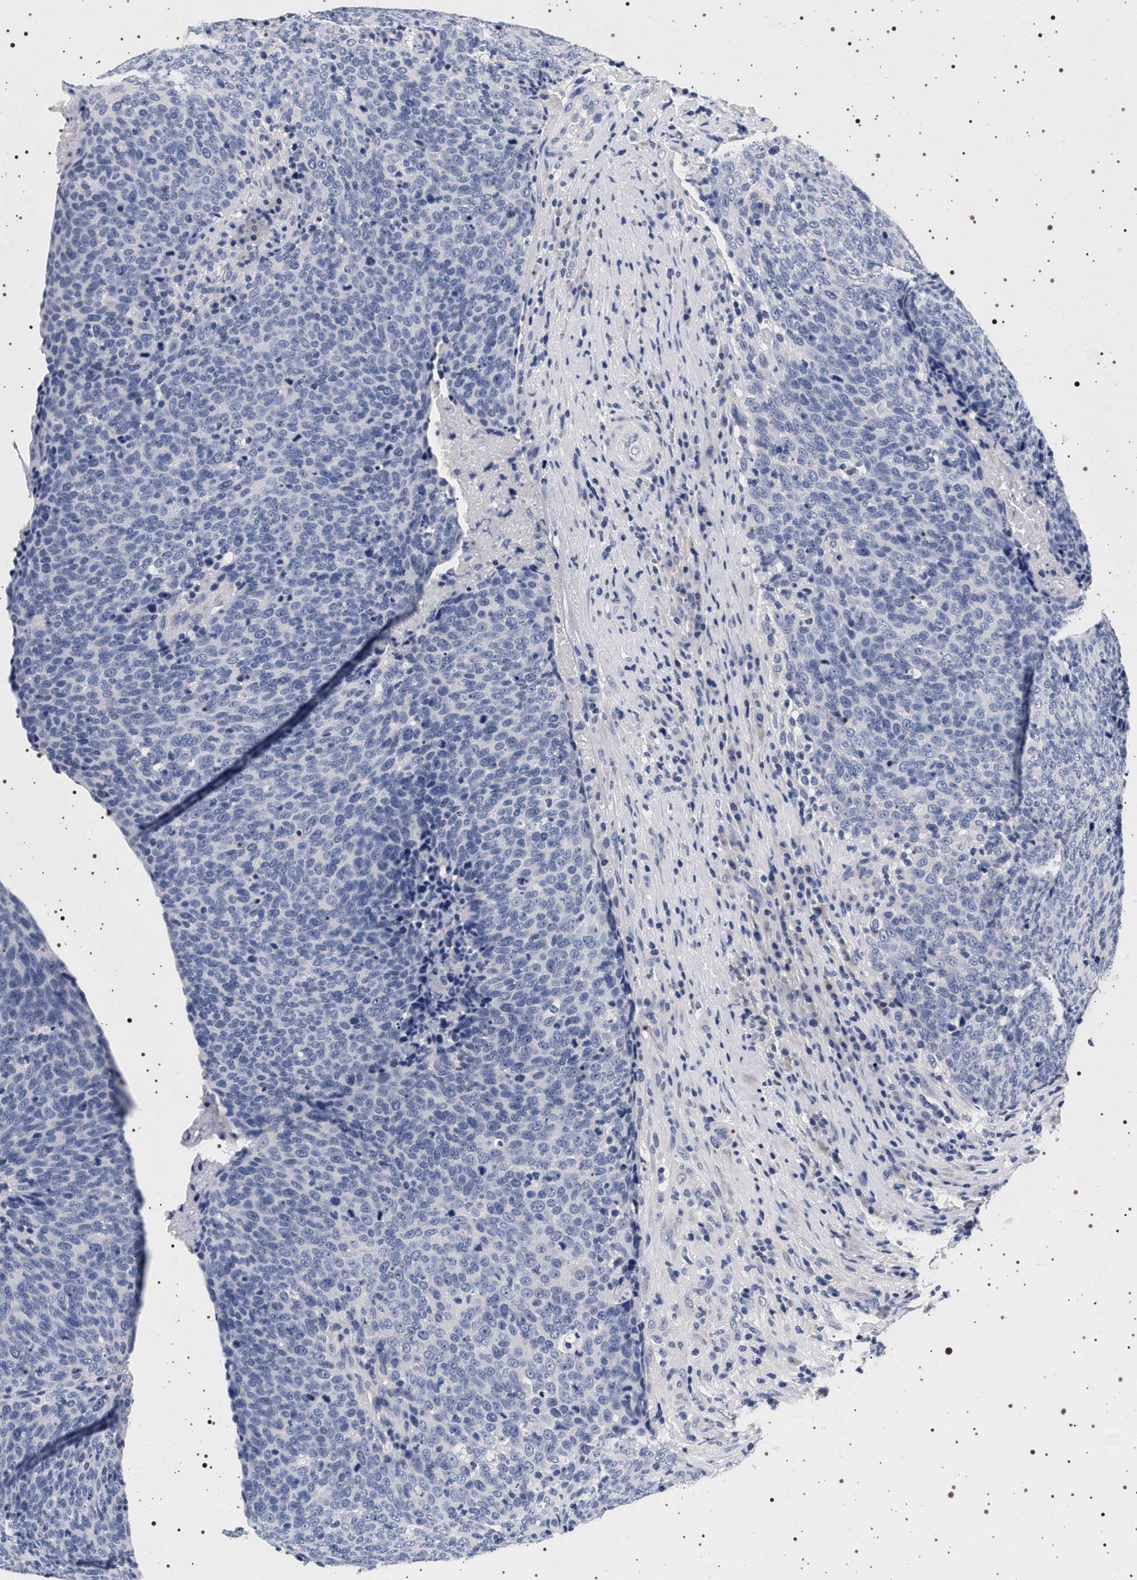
{"staining": {"intensity": "negative", "quantity": "none", "location": "none"}, "tissue": "head and neck cancer", "cell_type": "Tumor cells", "image_type": "cancer", "snomed": [{"axis": "morphology", "description": "Squamous cell carcinoma, NOS"}, {"axis": "morphology", "description": "Squamous cell carcinoma, metastatic, NOS"}, {"axis": "topography", "description": "Lymph node"}, {"axis": "topography", "description": "Head-Neck"}], "caption": "Human head and neck cancer (metastatic squamous cell carcinoma) stained for a protein using immunohistochemistry (IHC) shows no expression in tumor cells.", "gene": "MAPK10", "patient": {"sex": "male", "age": 62}}